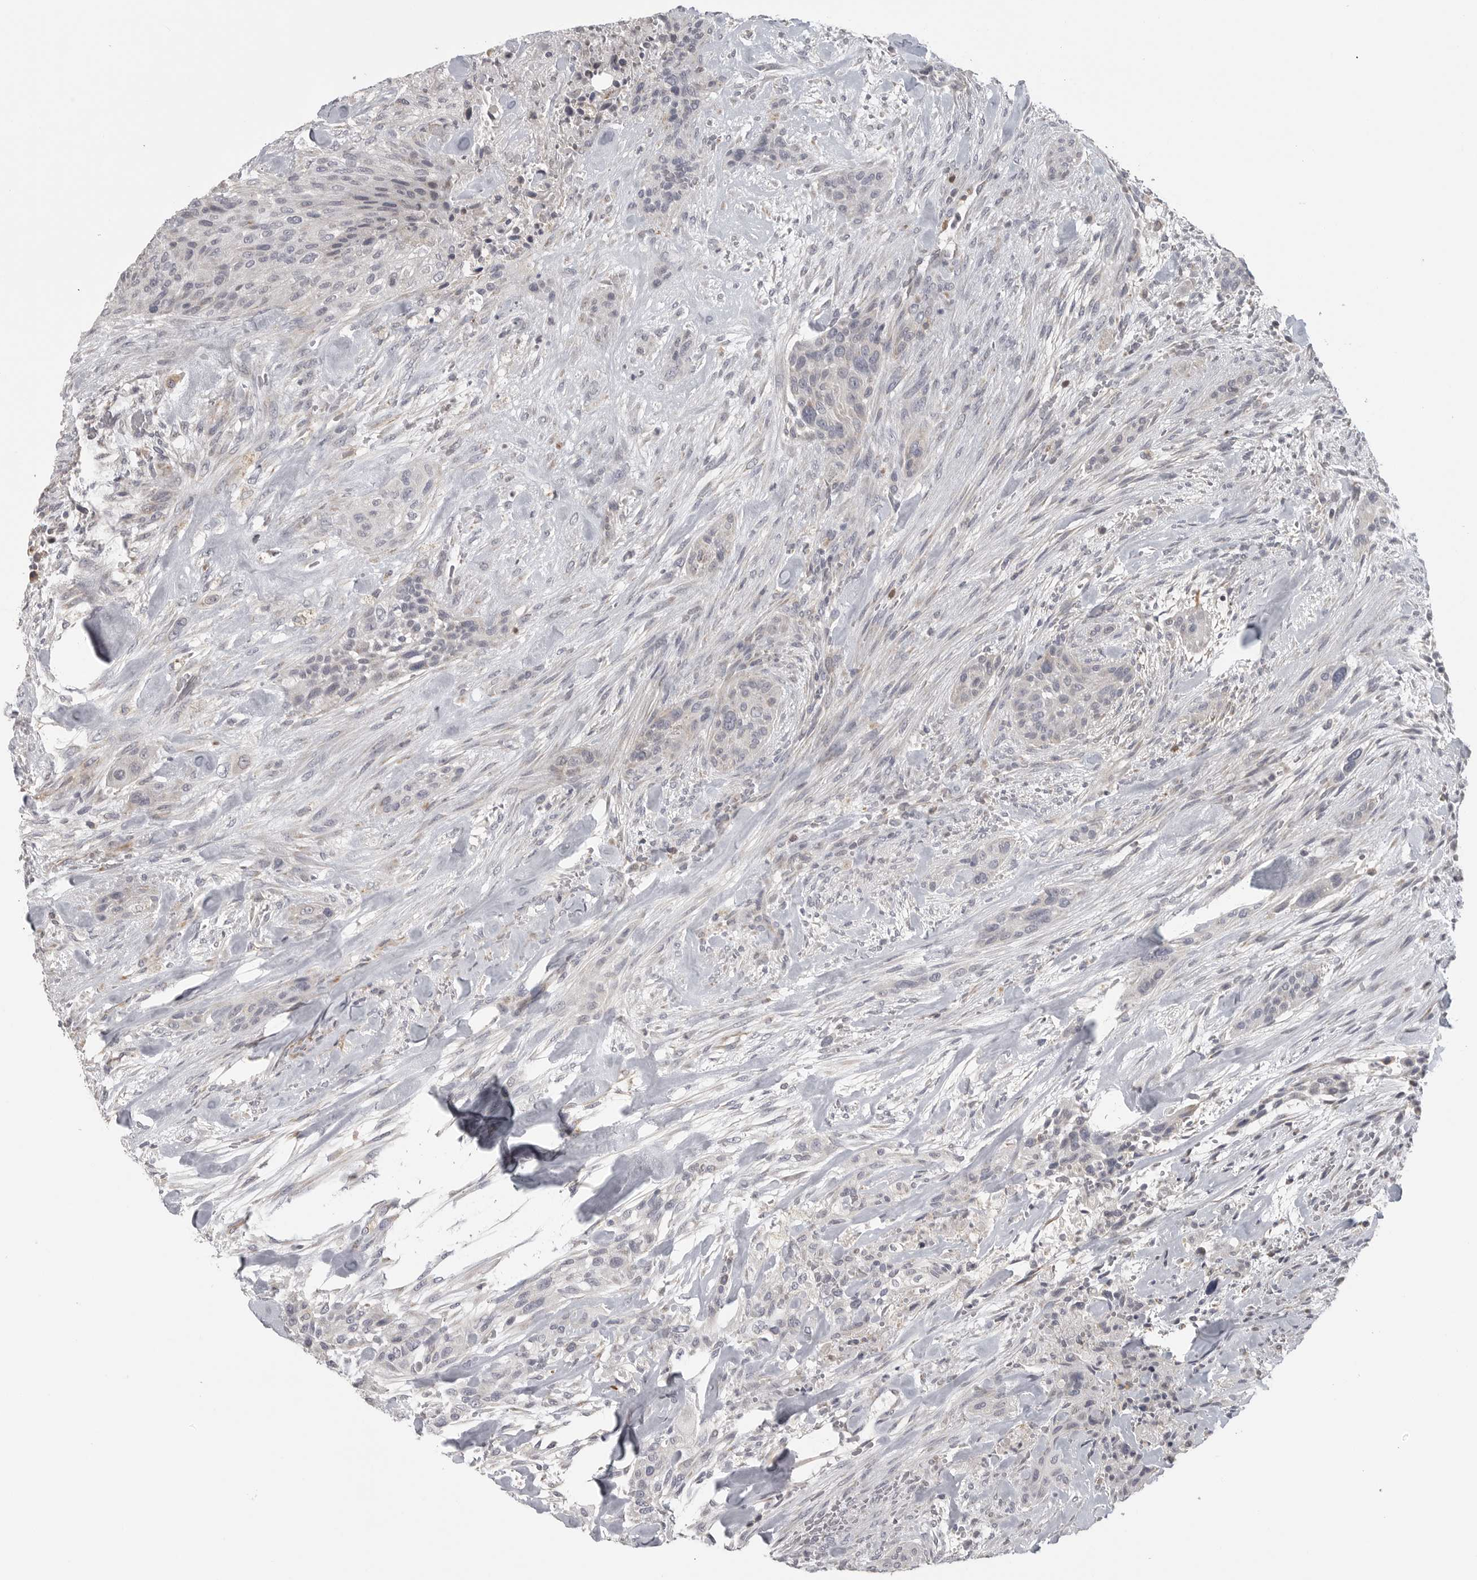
{"staining": {"intensity": "negative", "quantity": "none", "location": "none"}, "tissue": "urothelial cancer", "cell_type": "Tumor cells", "image_type": "cancer", "snomed": [{"axis": "morphology", "description": "Urothelial carcinoma, High grade"}, {"axis": "topography", "description": "Urinary bladder"}], "caption": "Urothelial carcinoma (high-grade) stained for a protein using immunohistochemistry exhibits no positivity tumor cells.", "gene": "RXFP3", "patient": {"sex": "male", "age": 35}}